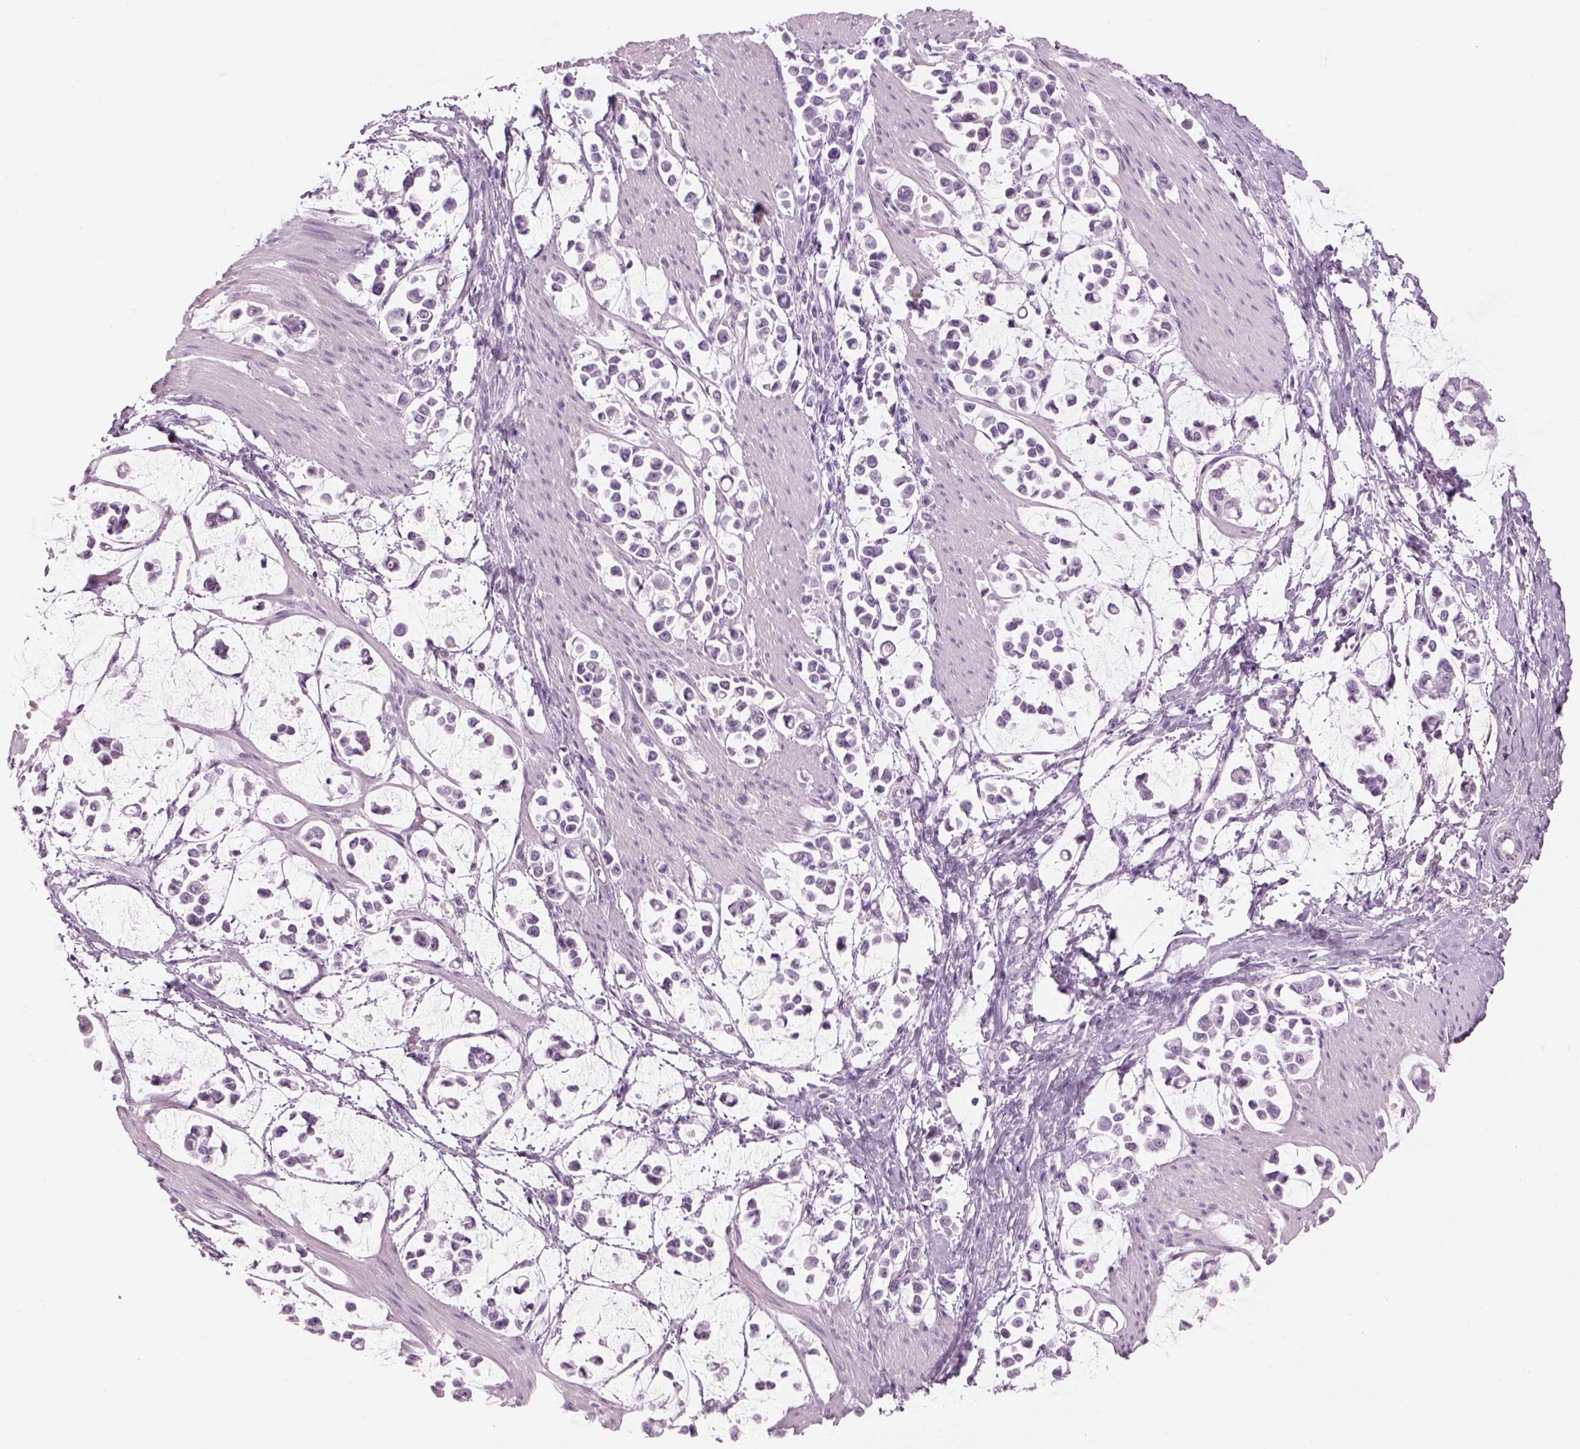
{"staining": {"intensity": "negative", "quantity": "none", "location": "none"}, "tissue": "stomach cancer", "cell_type": "Tumor cells", "image_type": "cancer", "snomed": [{"axis": "morphology", "description": "Adenocarcinoma, NOS"}, {"axis": "topography", "description": "Stomach"}], "caption": "DAB immunohistochemical staining of stomach cancer exhibits no significant positivity in tumor cells.", "gene": "GAS2L2", "patient": {"sex": "male", "age": 82}}